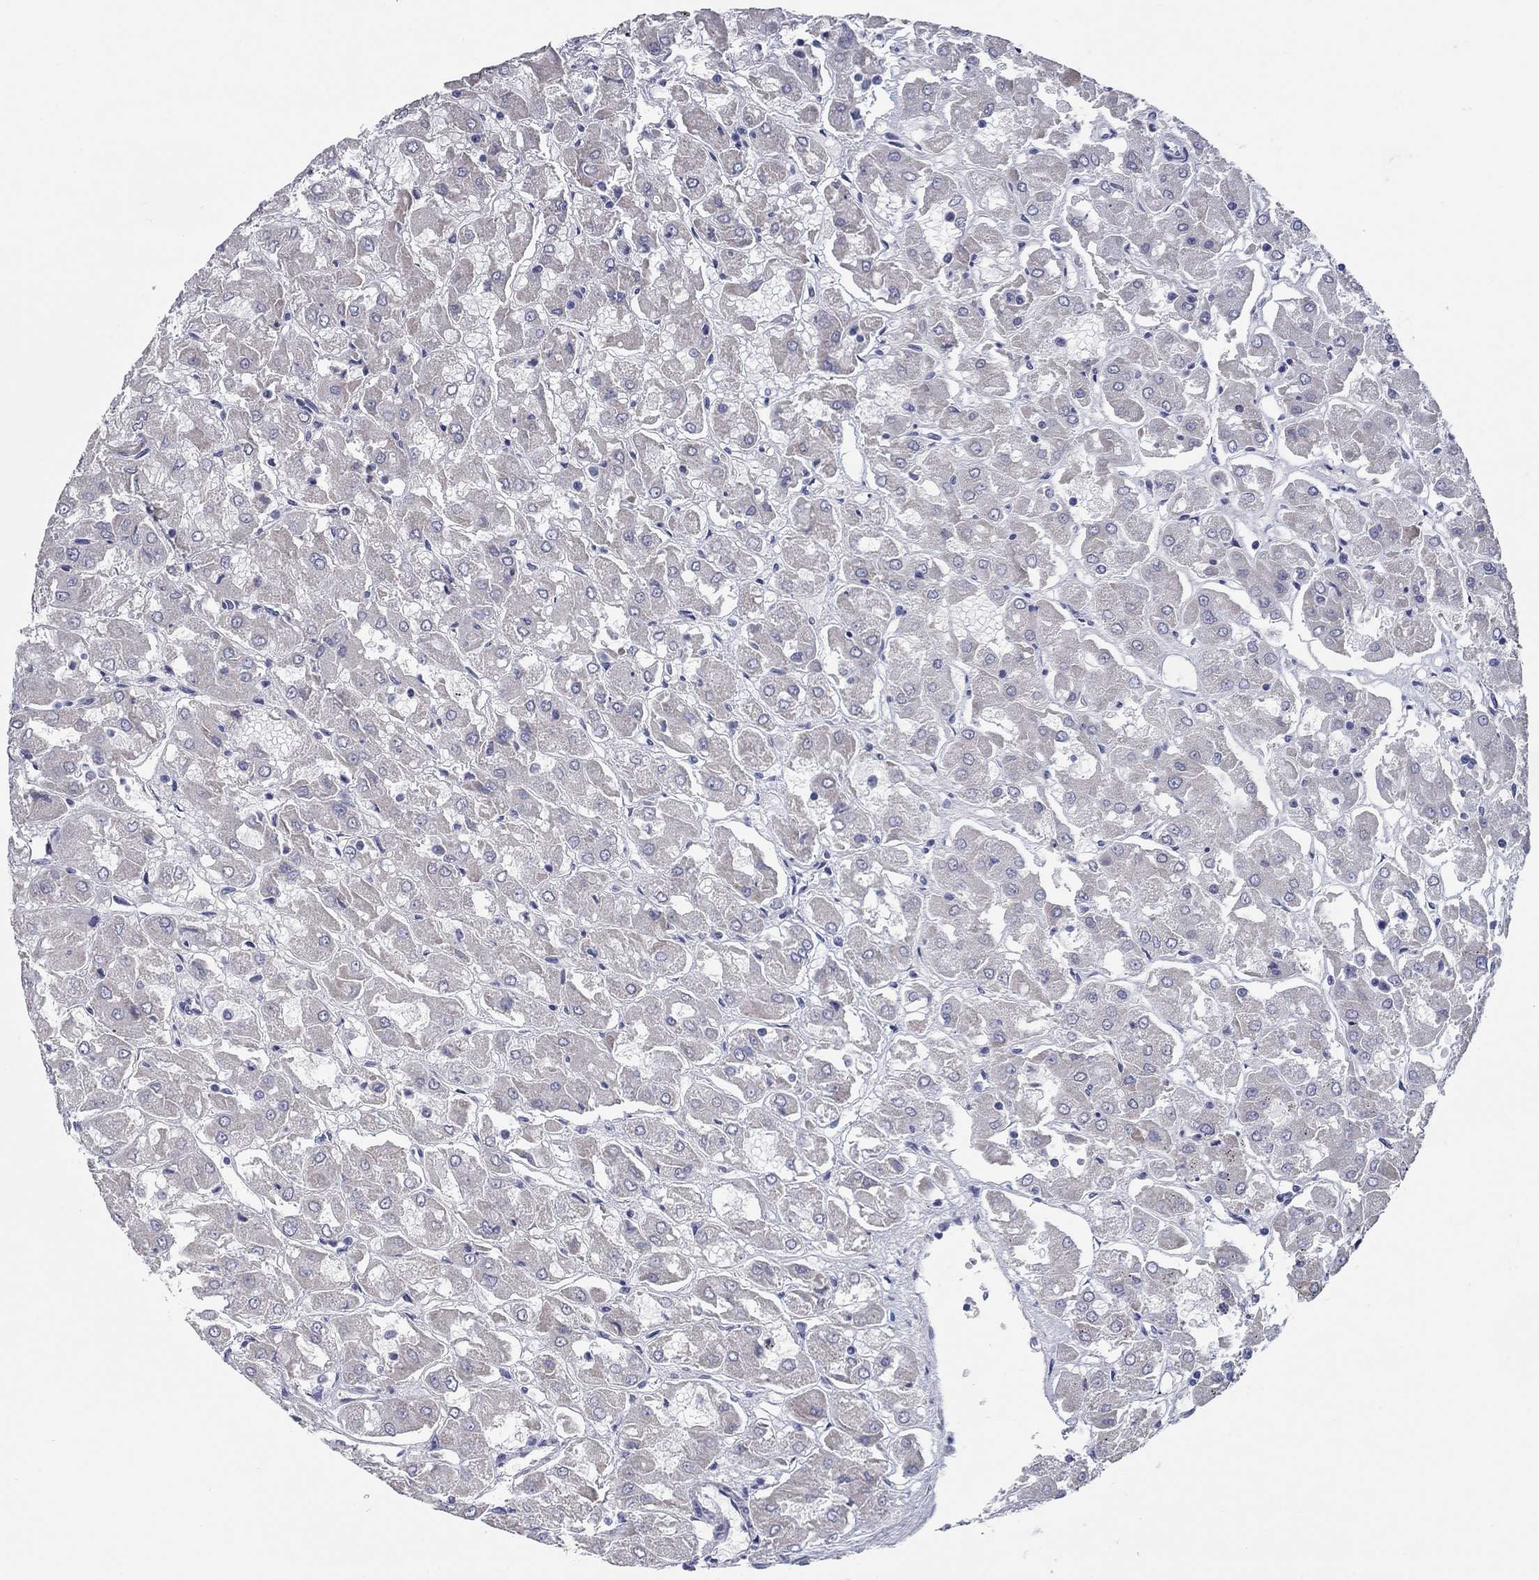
{"staining": {"intensity": "weak", "quantity": ">75%", "location": "cytoplasmic/membranous"}, "tissue": "renal cancer", "cell_type": "Tumor cells", "image_type": "cancer", "snomed": [{"axis": "morphology", "description": "Adenocarcinoma, NOS"}, {"axis": "topography", "description": "Kidney"}], "caption": "Immunohistochemical staining of renal cancer displays low levels of weak cytoplasmic/membranous expression in approximately >75% of tumor cells. The staining was performed using DAB to visualize the protein expression in brown, while the nuclei were stained in blue with hematoxylin (Magnification: 20x).", "gene": "KIRREL2", "patient": {"sex": "male", "age": 72}}